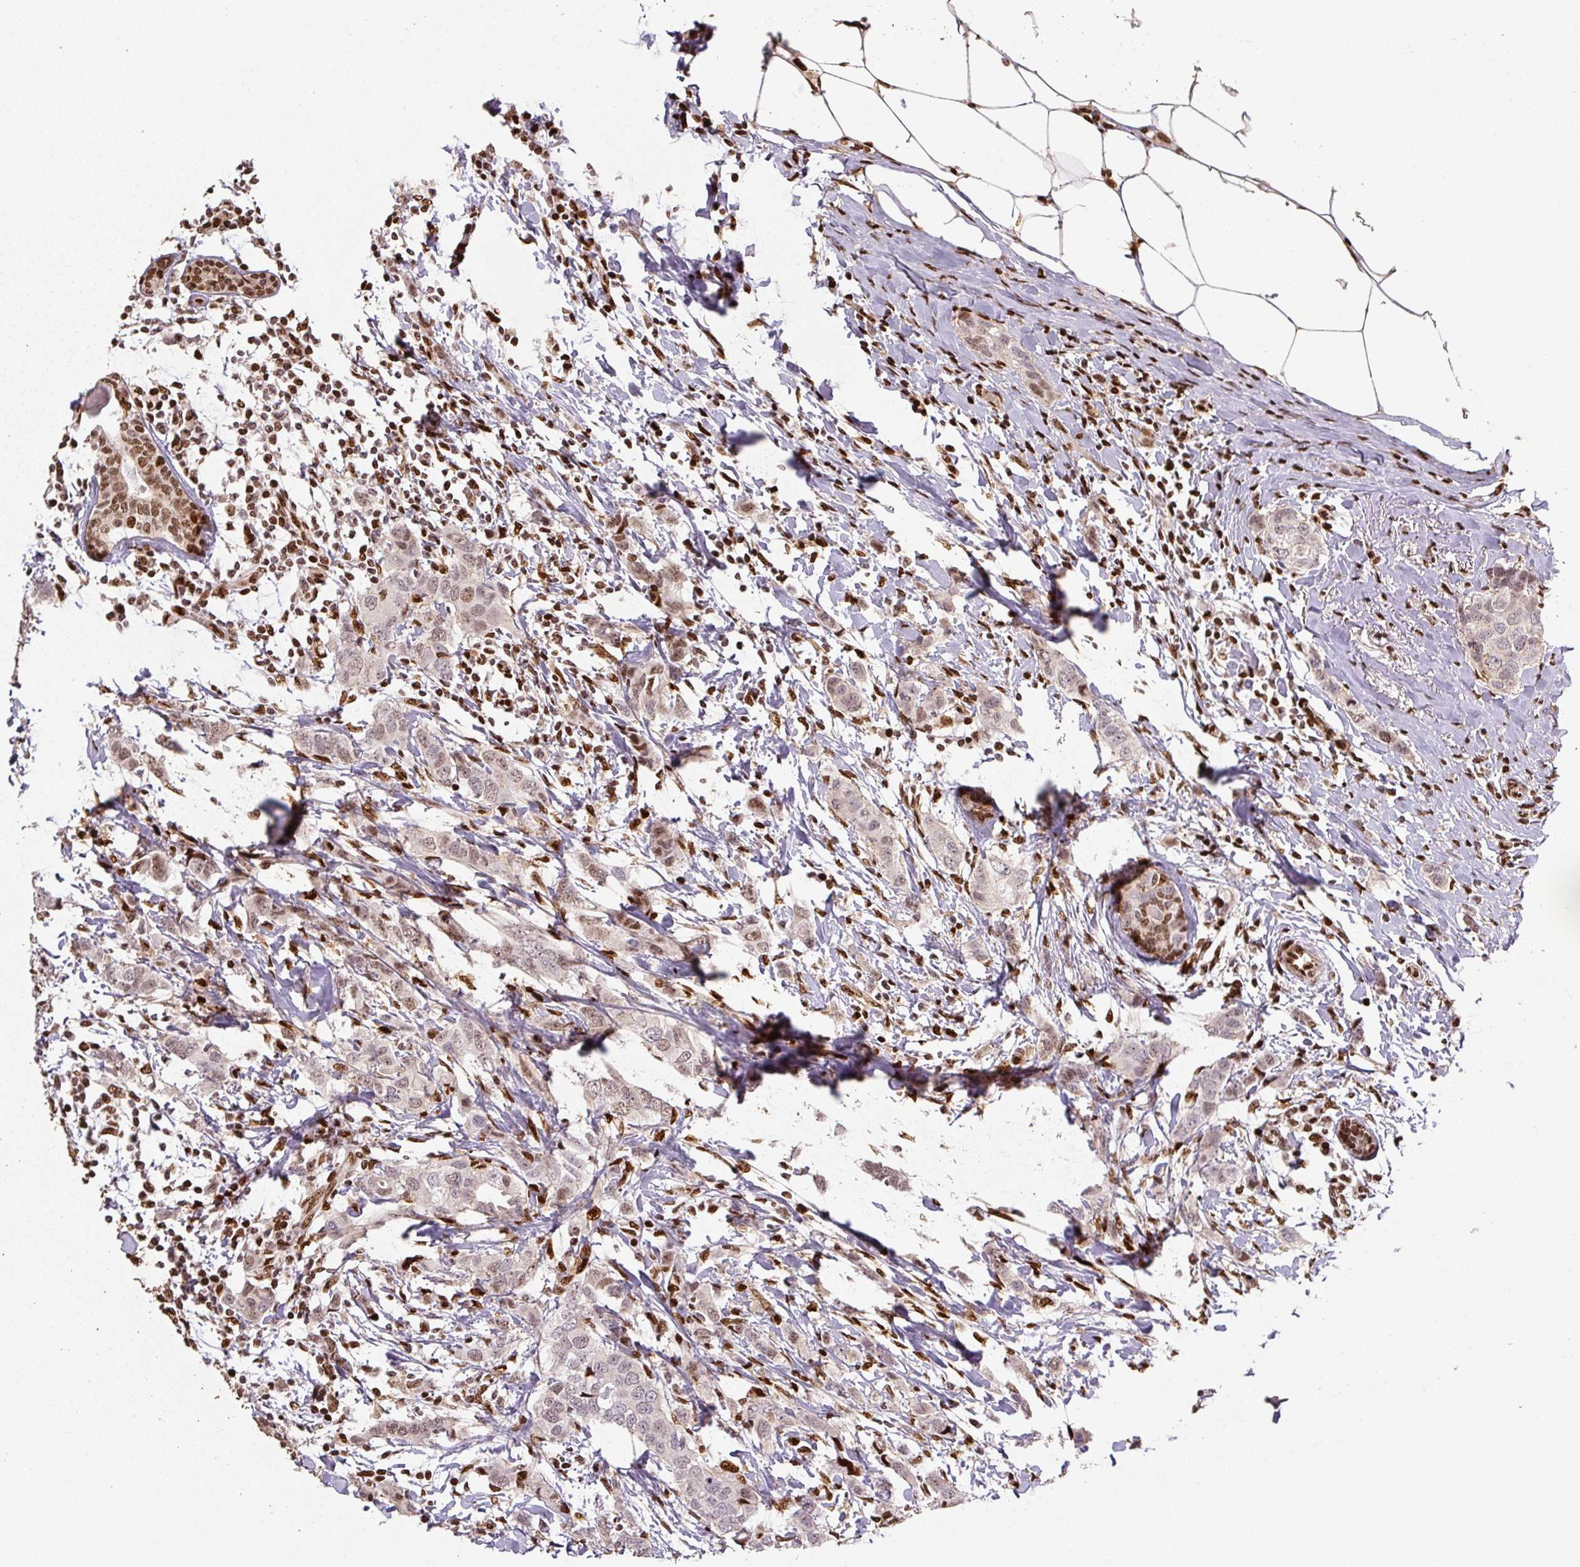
{"staining": {"intensity": "weak", "quantity": "25%-75%", "location": "nuclear"}, "tissue": "breast cancer", "cell_type": "Tumor cells", "image_type": "cancer", "snomed": [{"axis": "morphology", "description": "Duct carcinoma"}, {"axis": "topography", "description": "Breast"}], "caption": "Protein staining exhibits weak nuclear expression in approximately 25%-75% of tumor cells in breast cancer (infiltrating ductal carcinoma).", "gene": "PYDC2", "patient": {"sex": "female", "age": 50}}